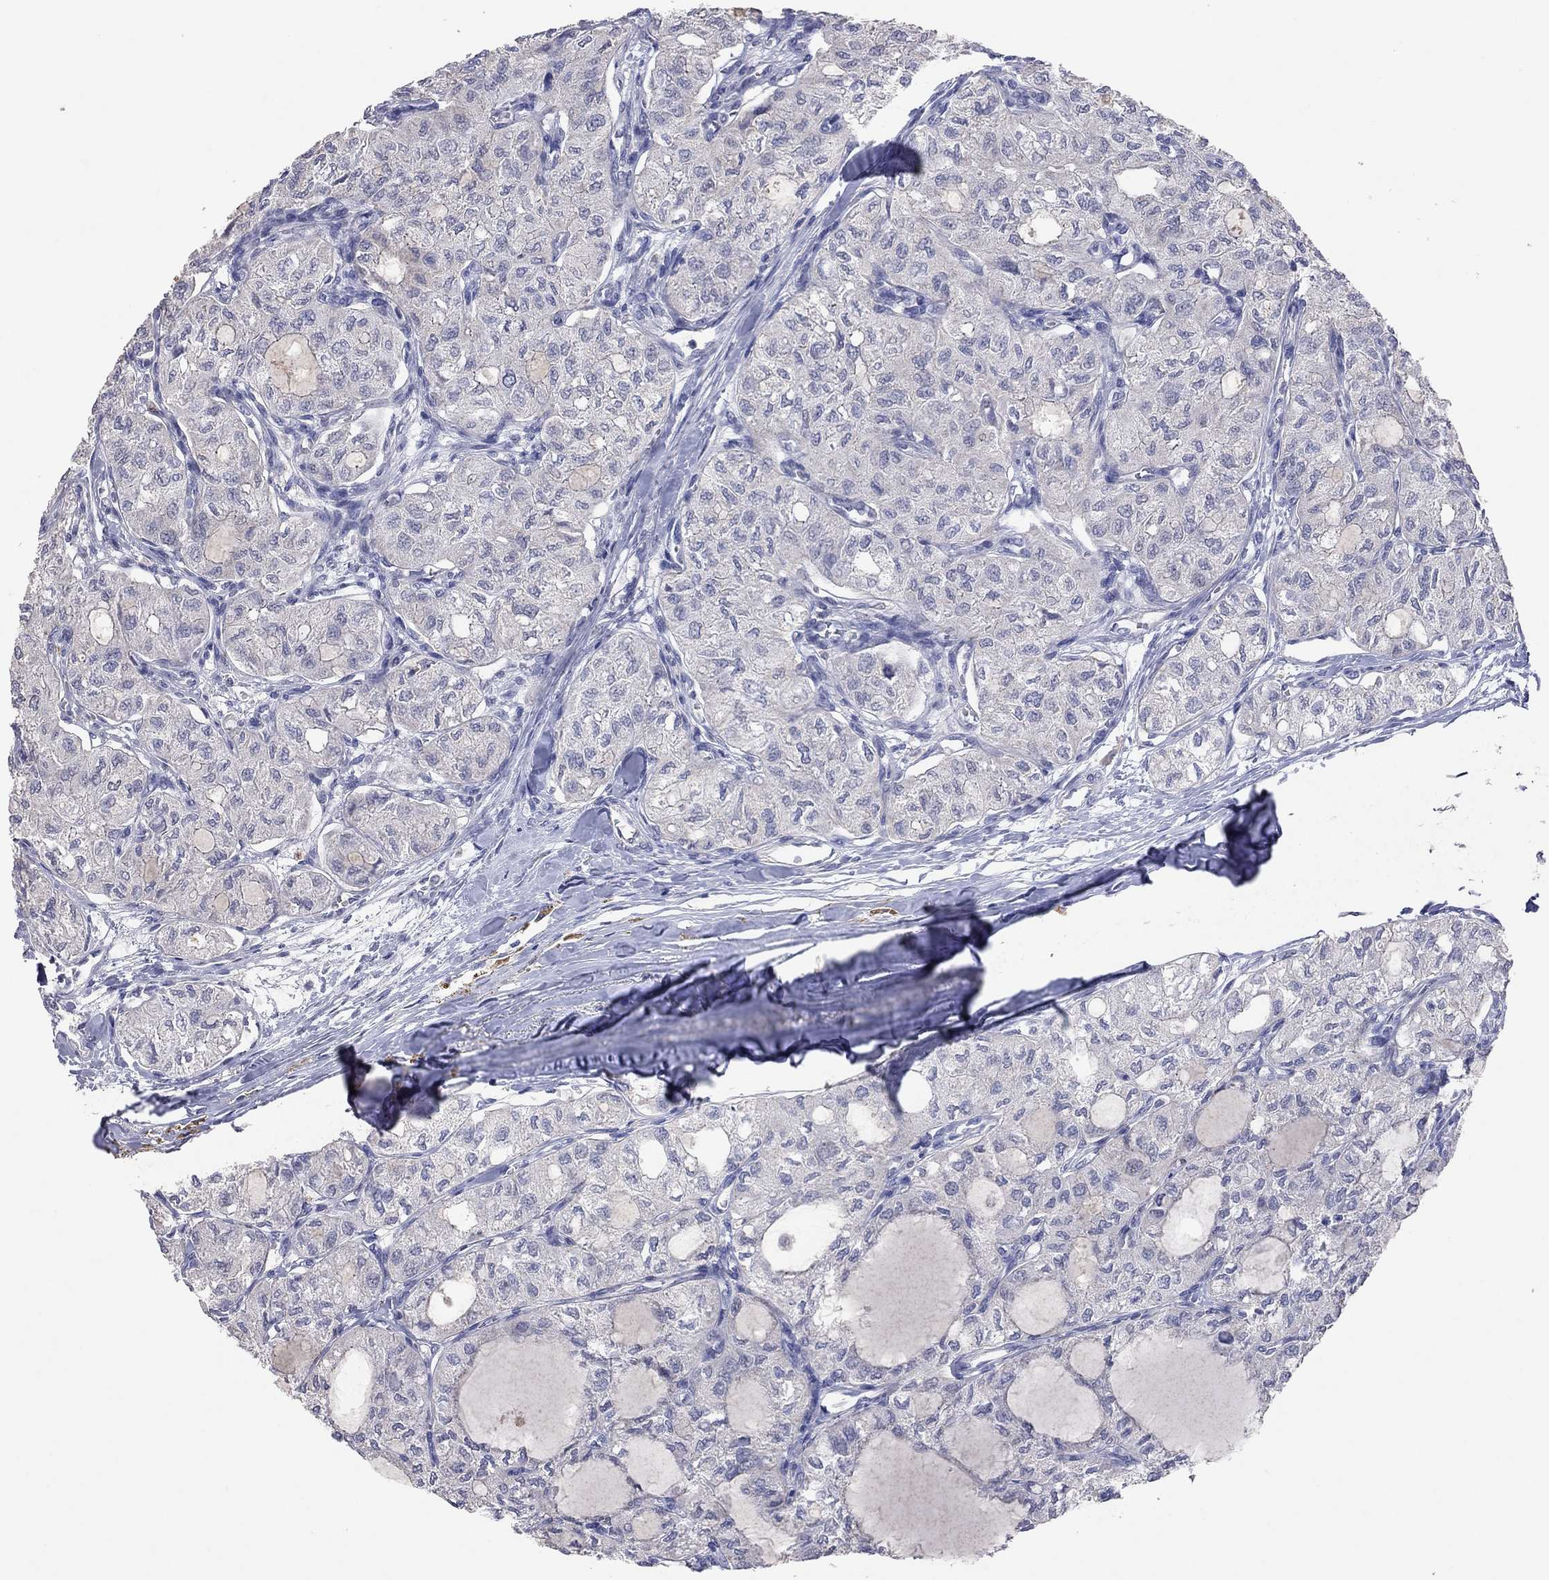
{"staining": {"intensity": "negative", "quantity": "none", "location": "none"}, "tissue": "thyroid cancer", "cell_type": "Tumor cells", "image_type": "cancer", "snomed": [{"axis": "morphology", "description": "Follicular adenoma carcinoma, NOS"}, {"axis": "topography", "description": "Thyroid gland"}], "caption": "DAB immunohistochemical staining of human follicular adenoma carcinoma (thyroid) shows no significant staining in tumor cells.", "gene": "MMP13", "patient": {"sex": "male", "age": 75}}